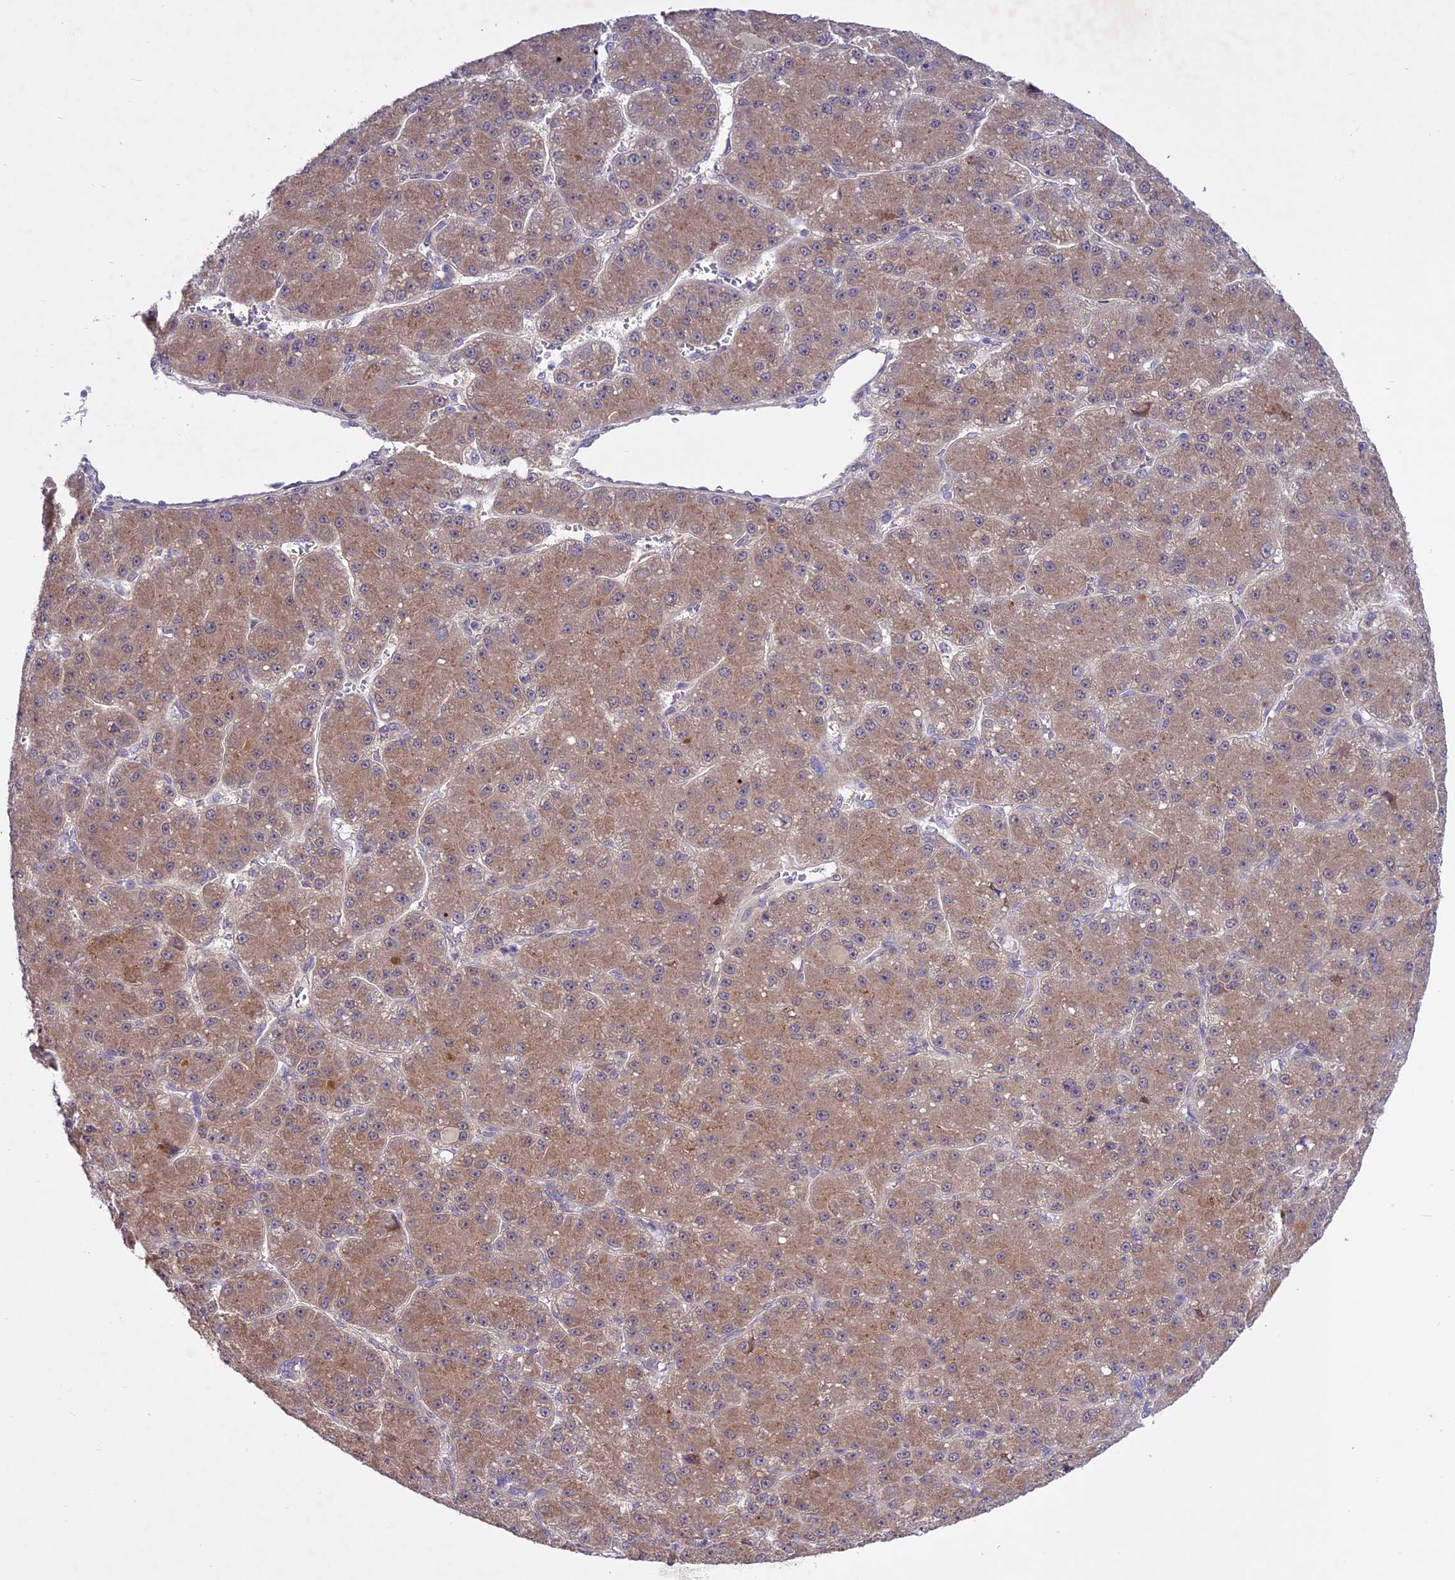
{"staining": {"intensity": "moderate", "quantity": ">75%", "location": "cytoplasmic/membranous"}, "tissue": "liver cancer", "cell_type": "Tumor cells", "image_type": "cancer", "snomed": [{"axis": "morphology", "description": "Carcinoma, Hepatocellular, NOS"}, {"axis": "topography", "description": "Liver"}], "caption": "Liver cancer stained with DAB immunohistochemistry demonstrates medium levels of moderate cytoplasmic/membranous staining in about >75% of tumor cells.", "gene": "SPRED1", "patient": {"sex": "male", "age": 67}}